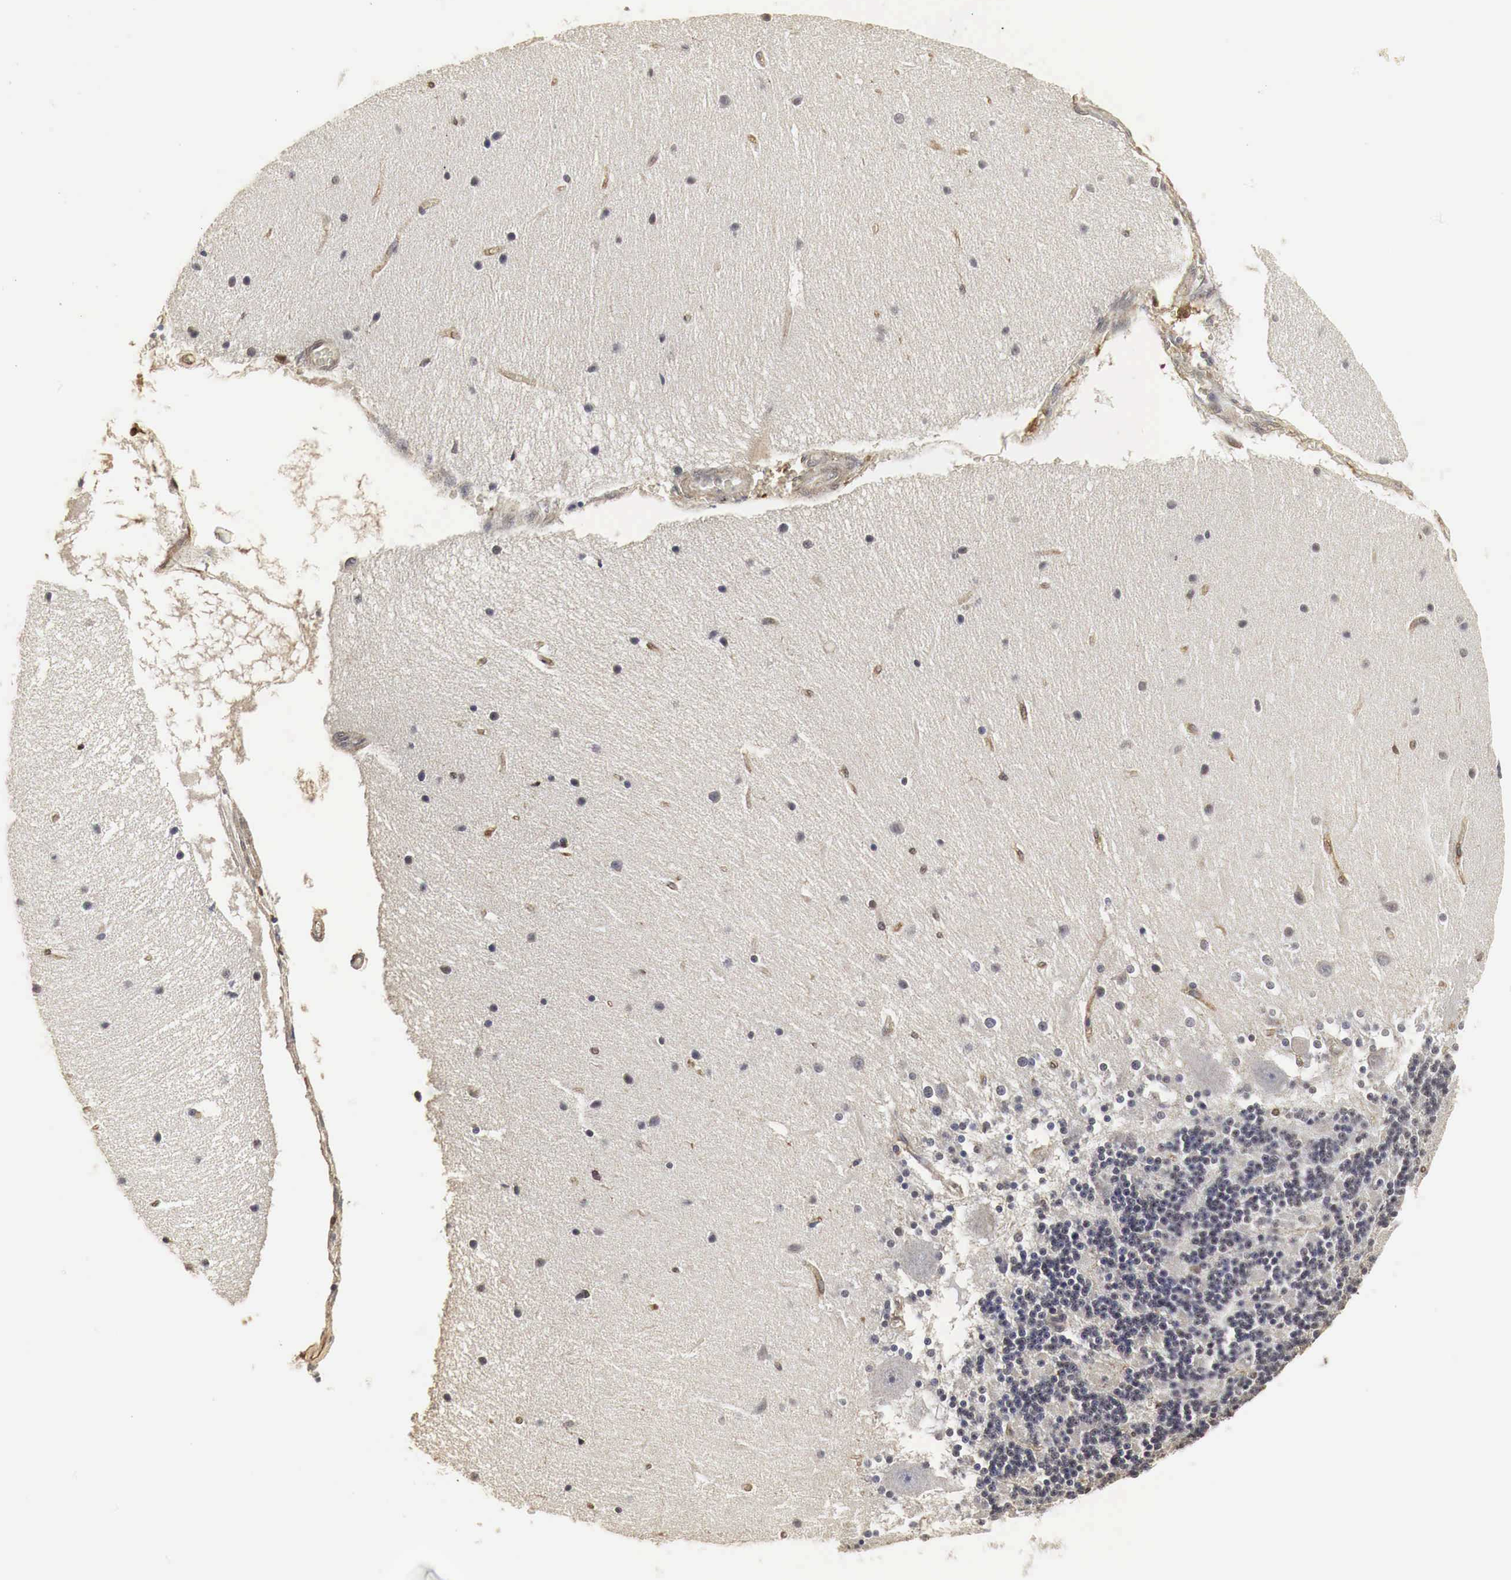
{"staining": {"intensity": "weak", "quantity": "25%-75%", "location": "cytoplasmic/membranous"}, "tissue": "cerebellum", "cell_type": "Cells in granular layer", "image_type": "normal", "snomed": [{"axis": "morphology", "description": "Normal tissue, NOS"}, {"axis": "topography", "description": "Cerebellum"}], "caption": "Weak cytoplasmic/membranous protein expression is present in about 25%-75% of cells in granular layer in cerebellum. (Stains: DAB in brown, nuclei in blue, Microscopy: brightfield microscopy at high magnification).", "gene": "SPIN1", "patient": {"sex": "female", "age": 54}}